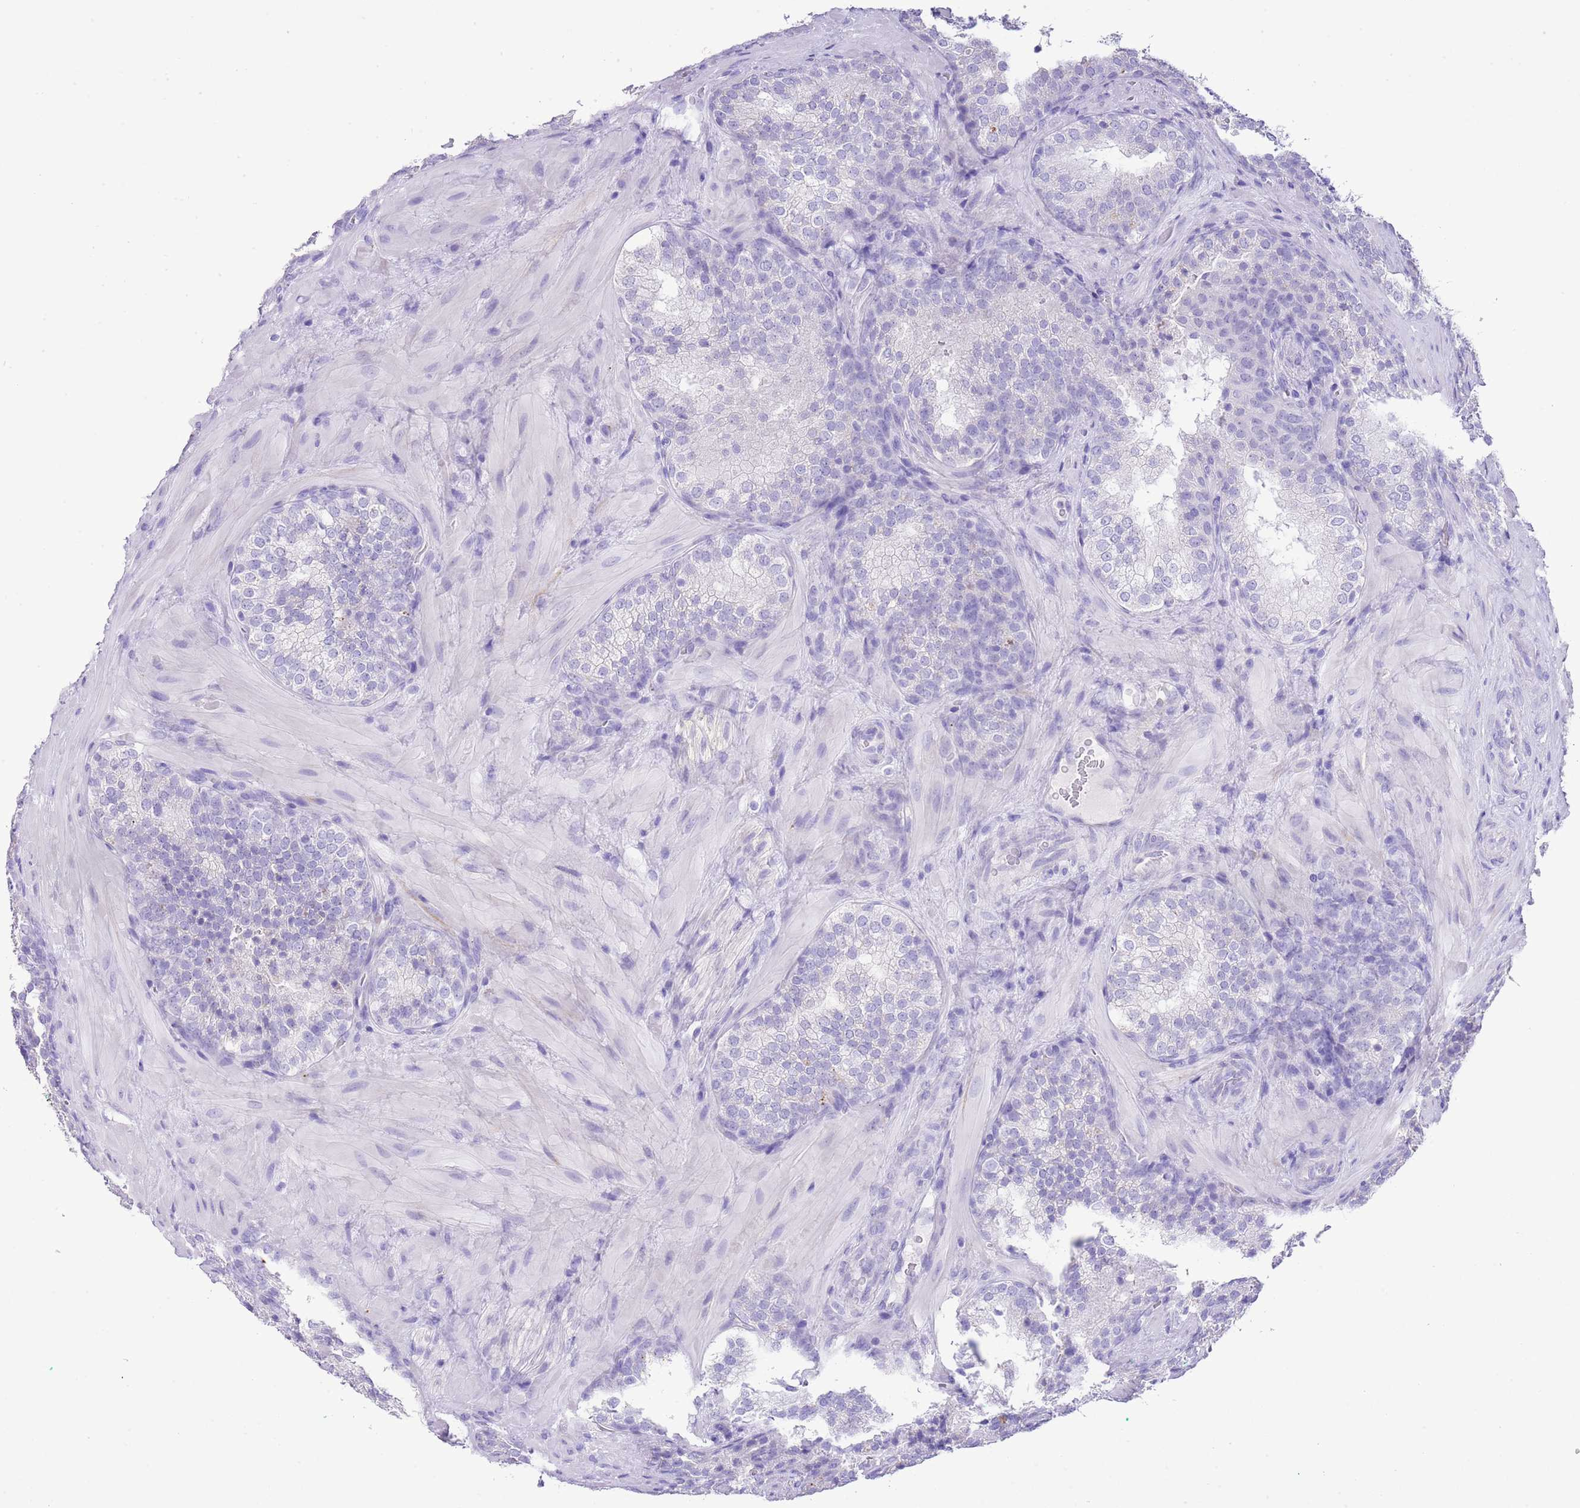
{"staining": {"intensity": "negative", "quantity": "none", "location": "none"}, "tissue": "prostate cancer", "cell_type": "Tumor cells", "image_type": "cancer", "snomed": [{"axis": "morphology", "description": "Adenocarcinoma, High grade"}, {"axis": "topography", "description": "Prostate"}], "caption": "Immunohistochemistry (IHC) photomicrograph of neoplastic tissue: human prostate cancer (high-grade adenocarcinoma) stained with DAB (3,3'-diaminobenzidine) shows no significant protein staining in tumor cells.", "gene": "OR2Z1", "patient": {"sex": "male", "age": 56}}